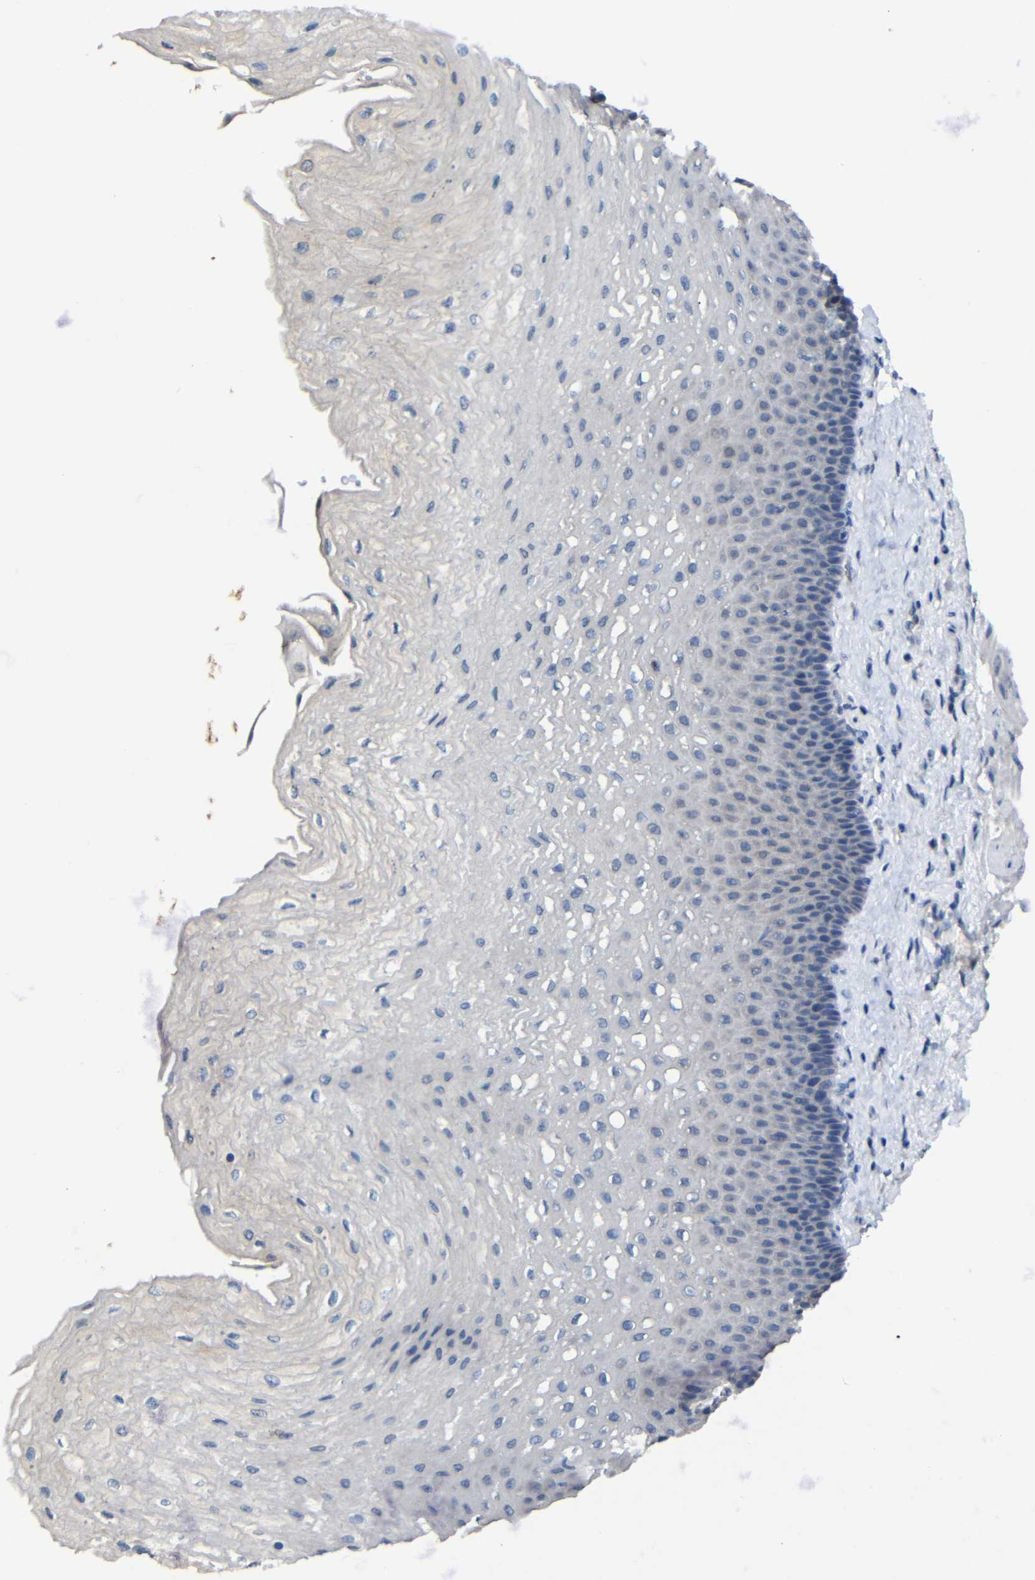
{"staining": {"intensity": "negative", "quantity": "none", "location": "none"}, "tissue": "esophagus", "cell_type": "Squamous epithelial cells", "image_type": "normal", "snomed": [{"axis": "morphology", "description": "Normal tissue, NOS"}, {"axis": "topography", "description": "Esophagus"}], "caption": "Histopathology image shows no protein expression in squamous epithelial cells of unremarkable esophagus.", "gene": "HNF1A", "patient": {"sex": "female", "age": 72}}